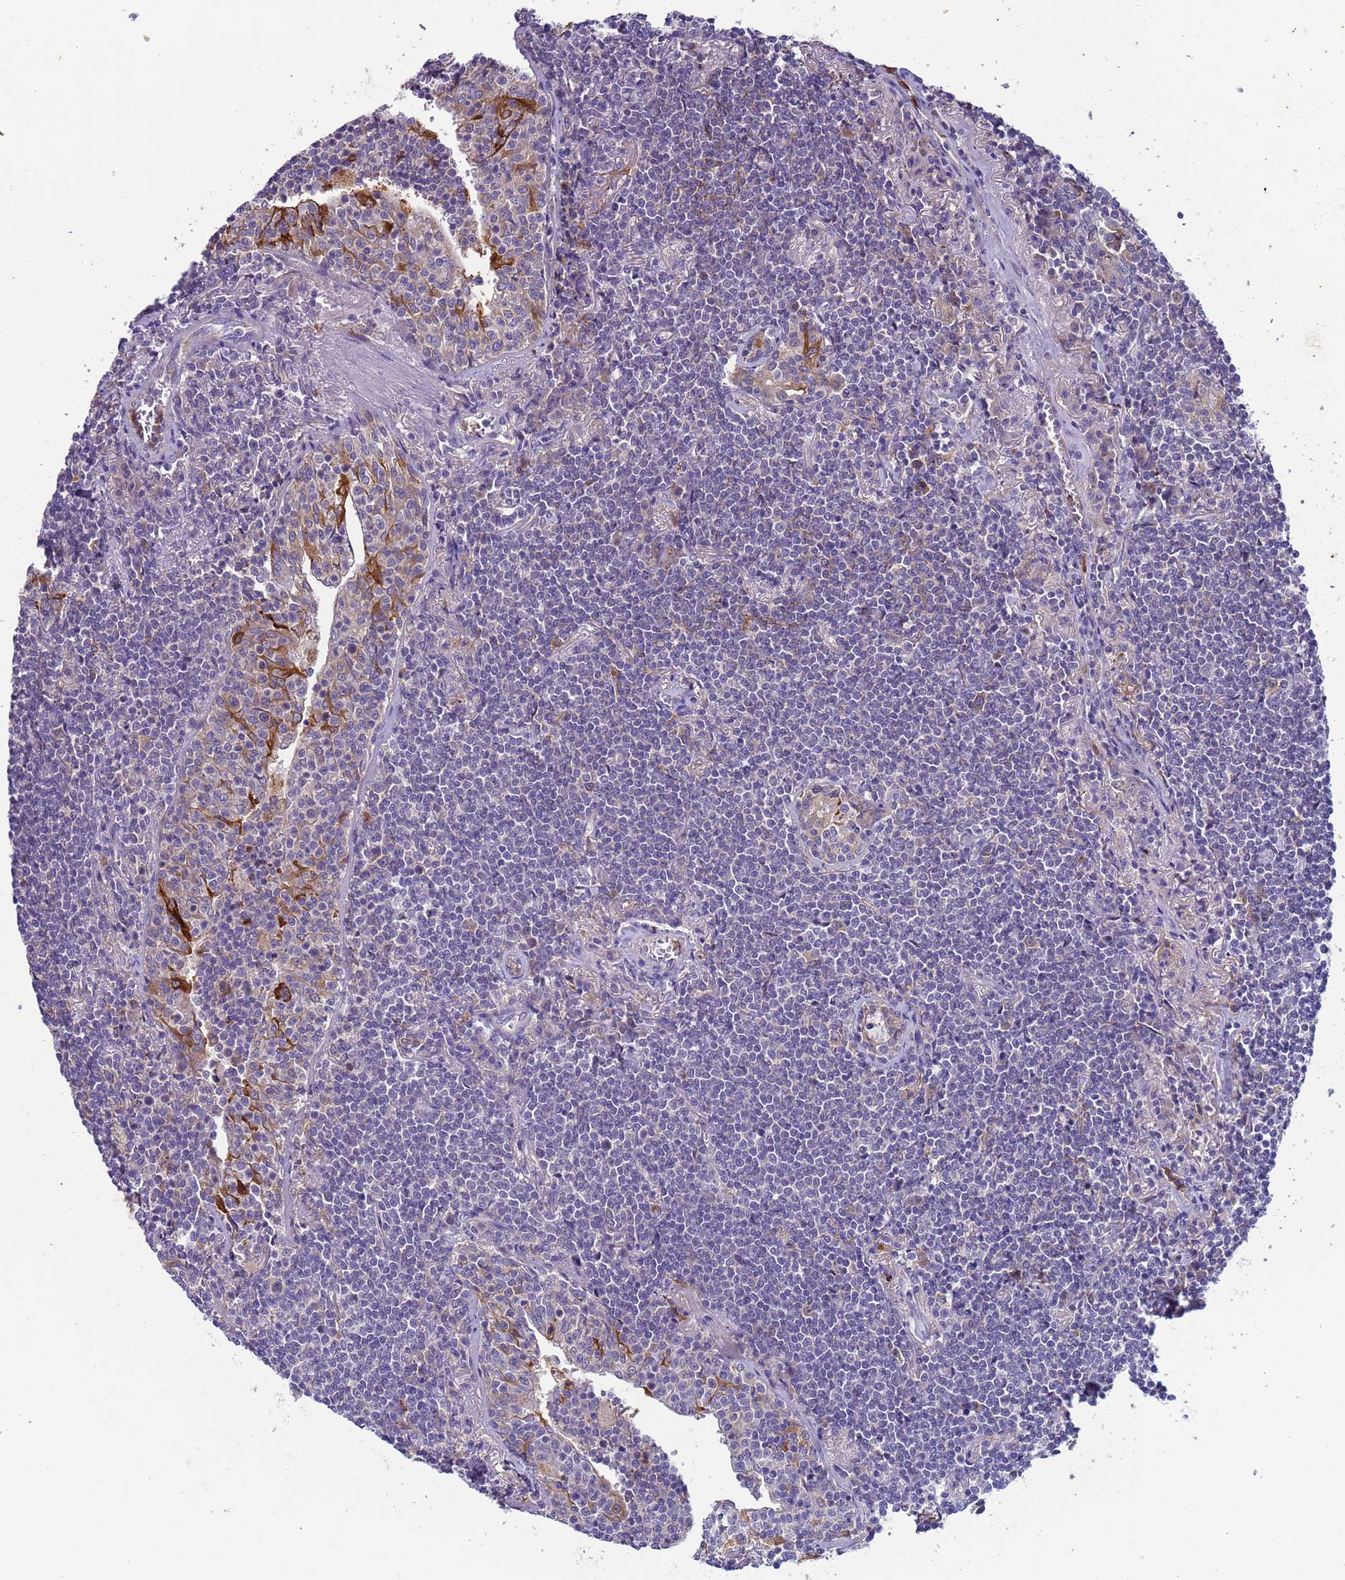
{"staining": {"intensity": "negative", "quantity": "none", "location": "none"}, "tissue": "lymphoma", "cell_type": "Tumor cells", "image_type": "cancer", "snomed": [{"axis": "morphology", "description": "Malignant lymphoma, non-Hodgkin's type, Low grade"}, {"axis": "topography", "description": "Lung"}], "caption": "Histopathology image shows no significant protein staining in tumor cells of lymphoma.", "gene": "PAQR7", "patient": {"sex": "female", "age": 71}}